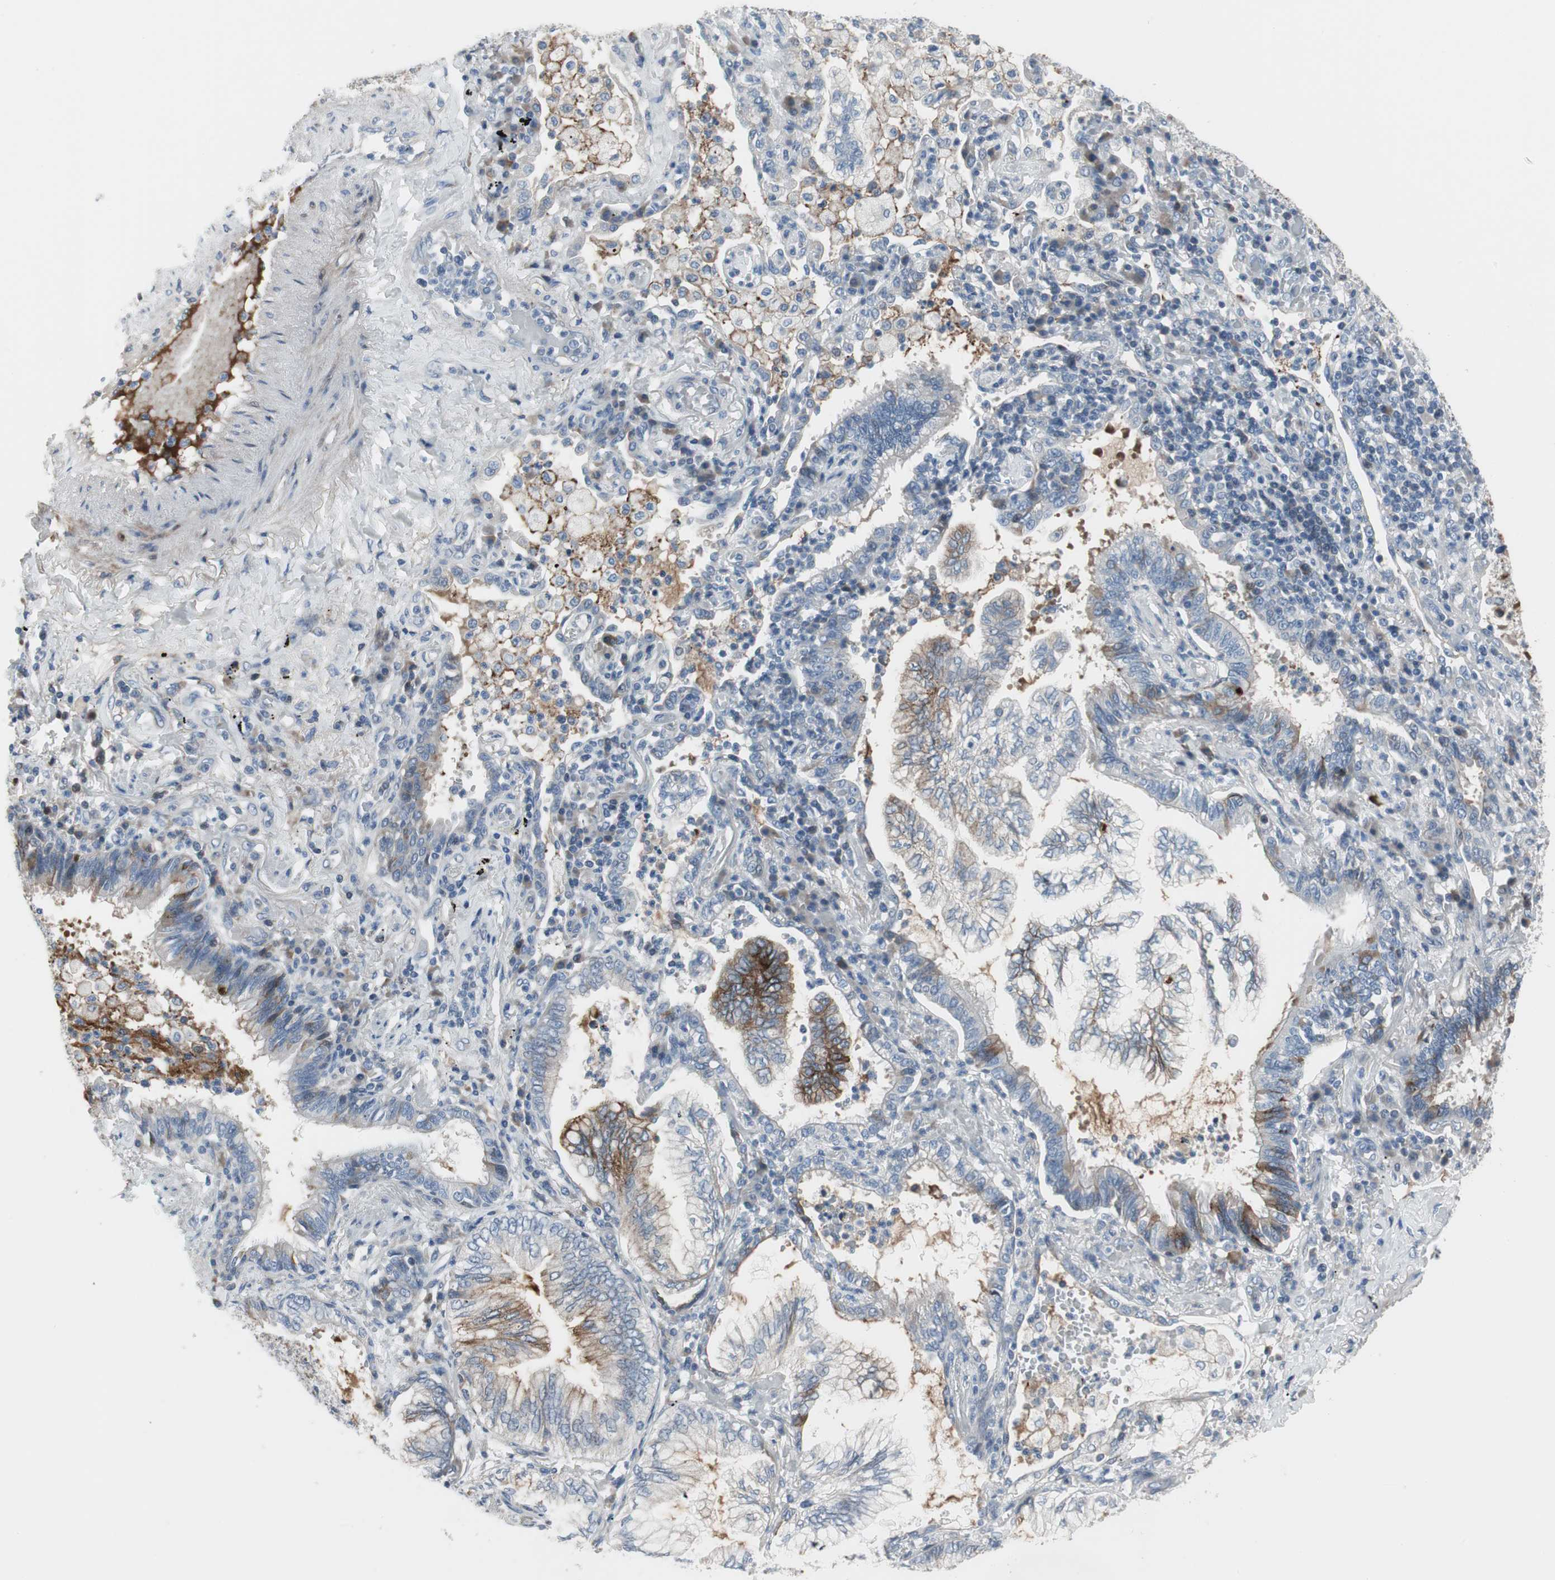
{"staining": {"intensity": "moderate", "quantity": "<25%", "location": "cytoplasmic/membranous"}, "tissue": "lung cancer", "cell_type": "Tumor cells", "image_type": "cancer", "snomed": [{"axis": "morphology", "description": "Normal tissue, NOS"}, {"axis": "morphology", "description": "Adenocarcinoma, NOS"}, {"axis": "topography", "description": "Bronchus"}, {"axis": "topography", "description": "Lung"}], "caption": "Immunohistochemical staining of lung adenocarcinoma reveals low levels of moderate cytoplasmic/membranous protein staining in about <25% of tumor cells.", "gene": "PIGR", "patient": {"sex": "female", "age": 70}}